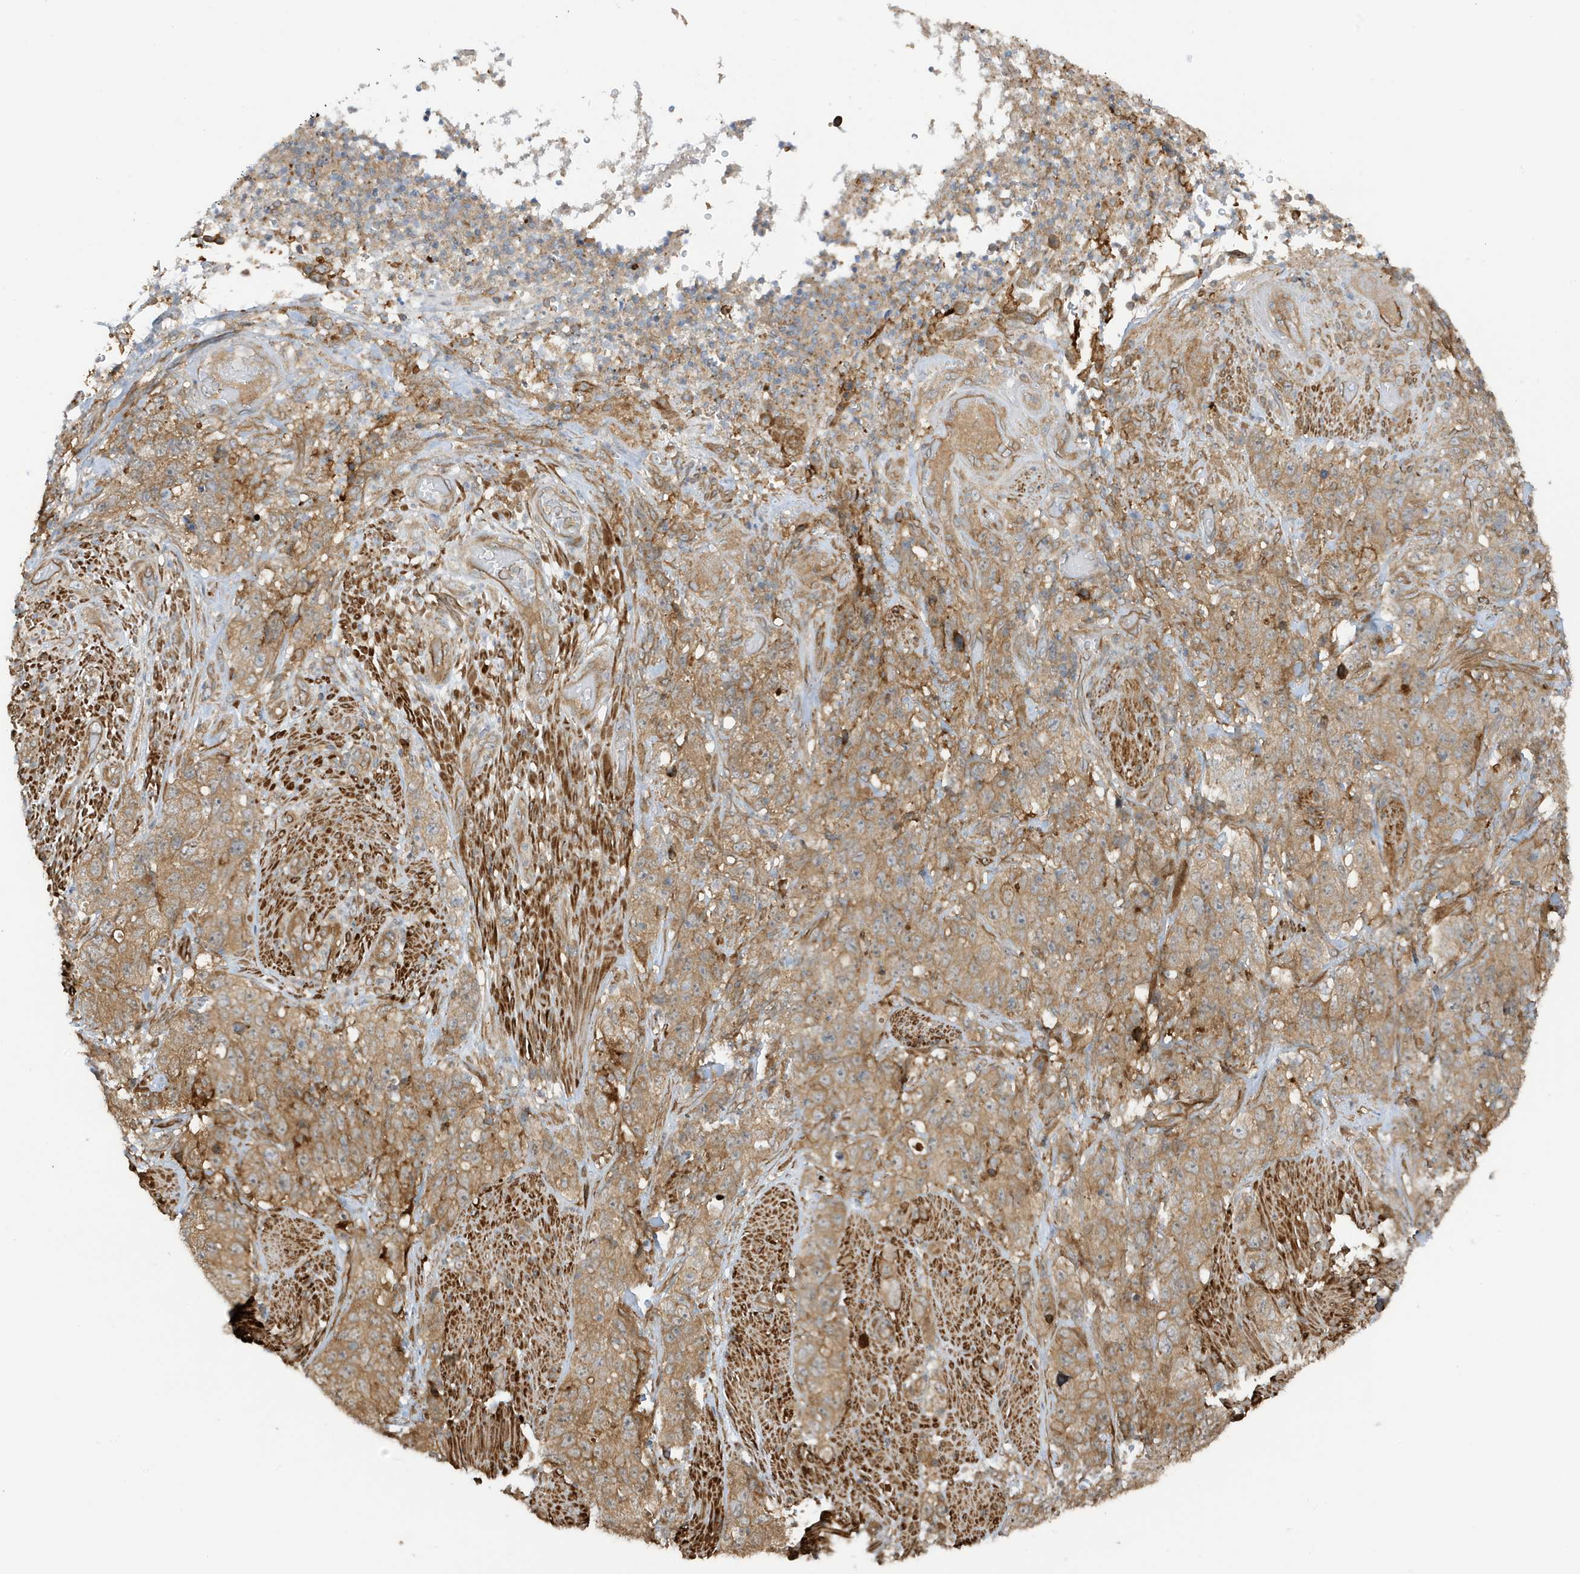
{"staining": {"intensity": "moderate", "quantity": ">75%", "location": "cytoplasmic/membranous"}, "tissue": "stomach cancer", "cell_type": "Tumor cells", "image_type": "cancer", "snomed": [{"axis": "morphology", "description": "Adenocarcinoma, NOS"}, {"axis": "topography", "description": "Stomach"}], "caption": "Tumor cells demonstrate medium levels of moderate cytoplasmic/membranous staining in approximately >75% of cells in human adenocarcinoma (stomach).", "gene": "CDC42EP3", "patient": {"sex": "male", "age": 48}}